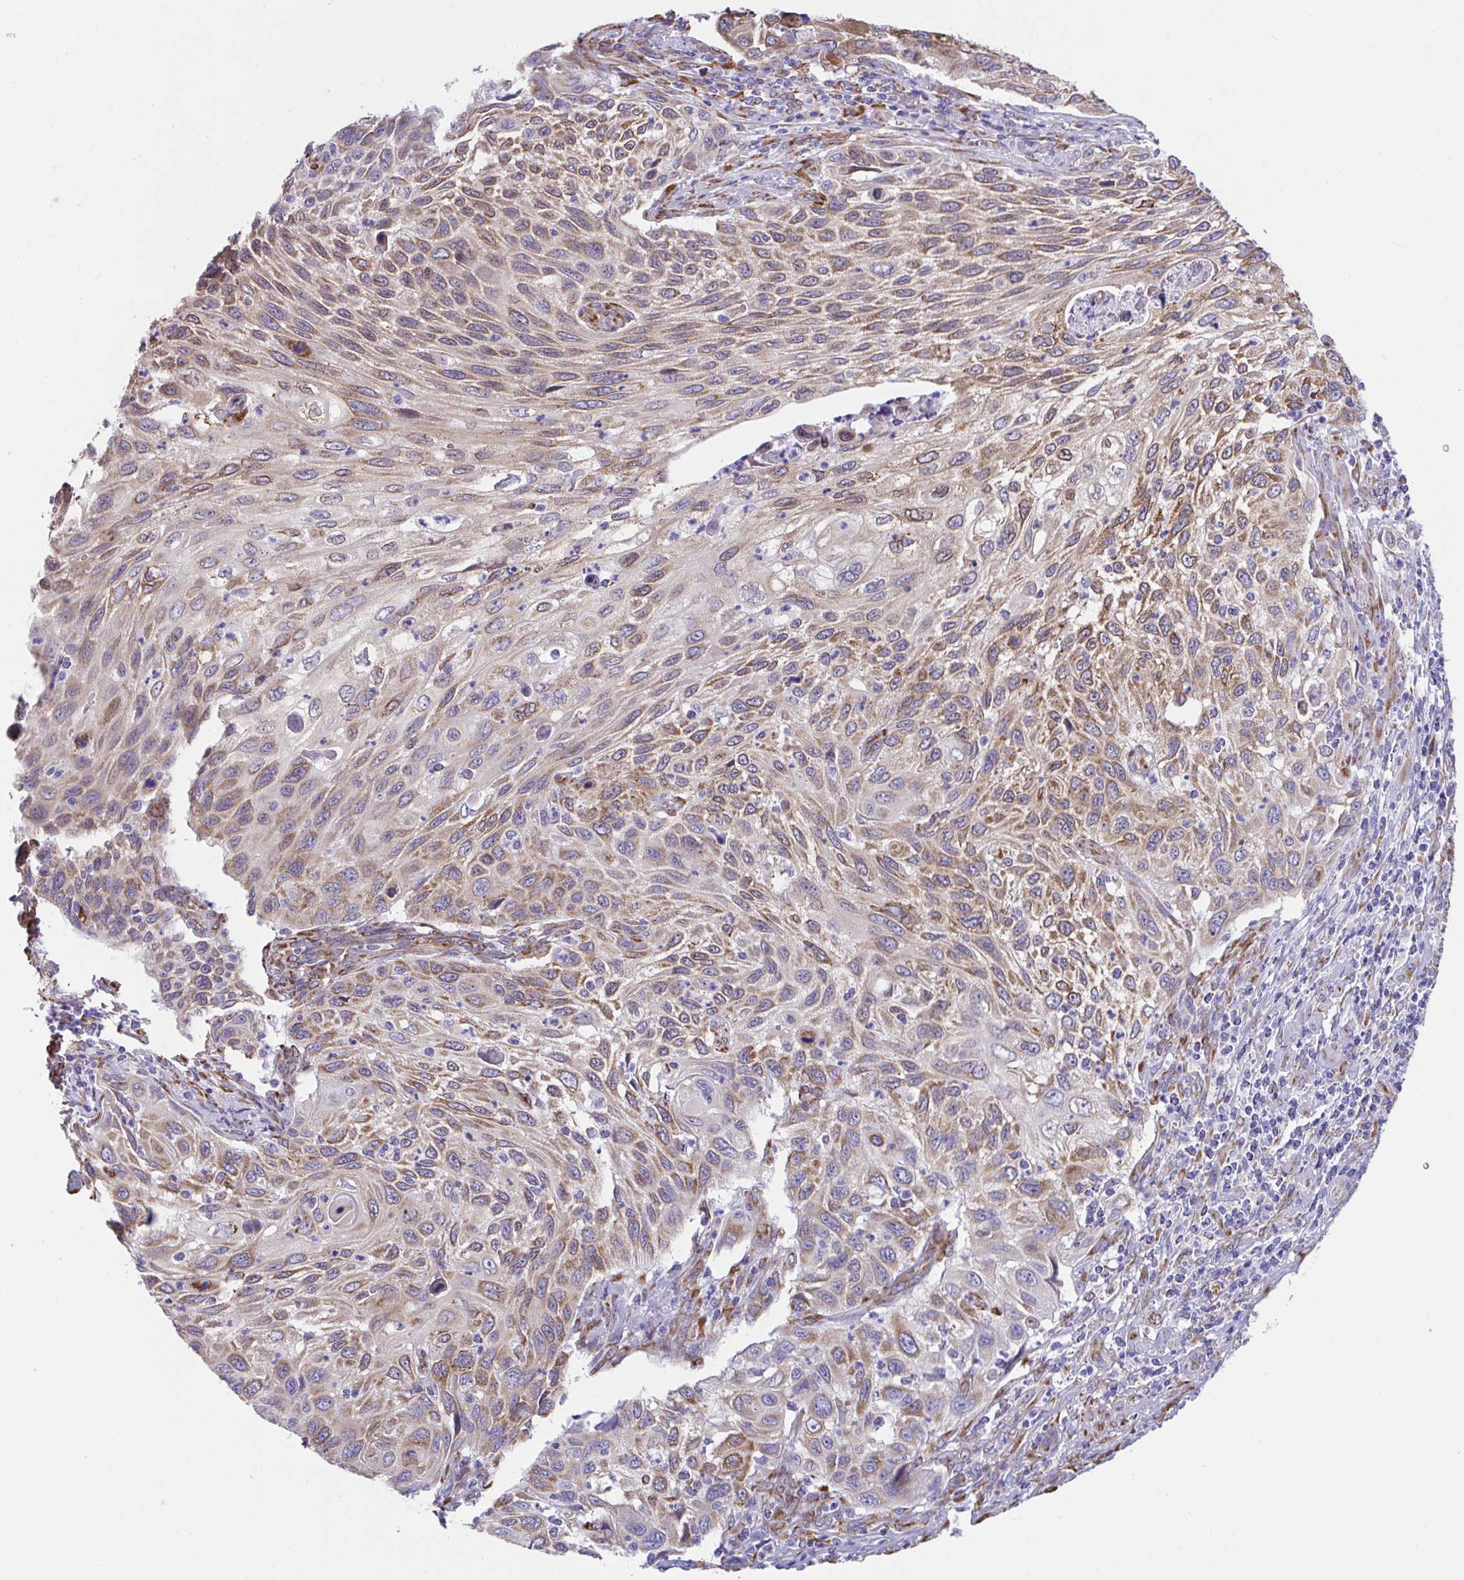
{"staining": {"intensity": "moderate", "quantity": "25%-75%", "location": "cytoplasmic/membranous"}, "tissue": "cervical cancer", "cell_type": "Tumor cells", "image_type": "cancer", "snomed": [{"axis": "morphology", "description": "Squamous cell carcinoma, NOS"}, {"axis": "topography", "description": "Cervix"}], "caption": "Immunohistochemistry of human cervical cancer (squamous cell carcinoma) shows medium levels of moderate cytoplasmic/membranous positivity in approximately 25%-75% of tumor cells.", "gene": "ASPH", "patient": {"sex": "female", "age": 70}}